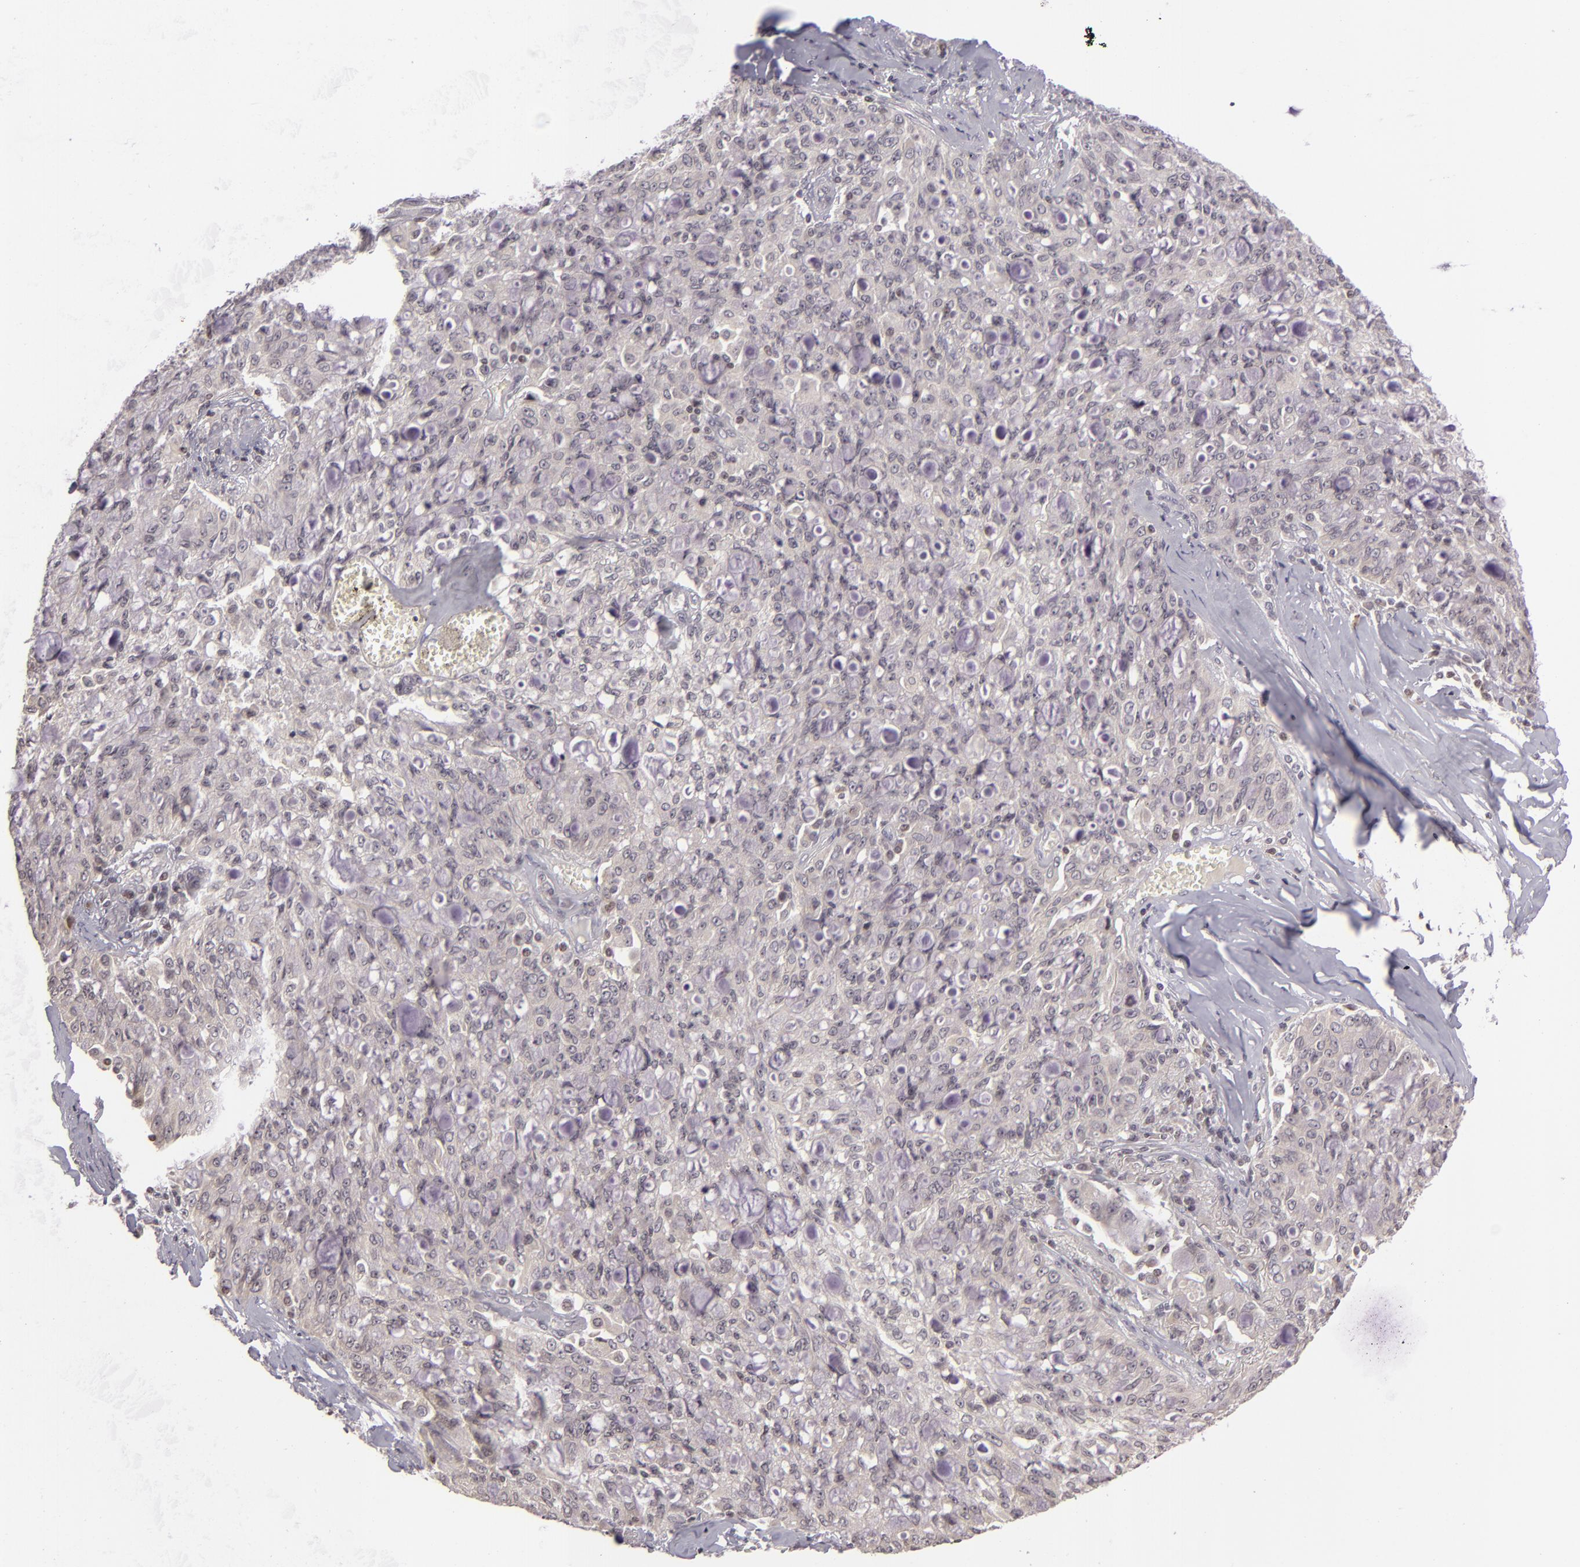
{"staining": {"intensity": "negative", "quantity": "none", "location": "none"}, "tissue": "lung cancer", "cell_type": "Tumor cells", "image_type": "cancer", "snomed": [{"axis": "morphology", "description": "Adenocarcinoma, NOS"}, {"axis": "topography", "description": "Lung"}], "caption": "An immunohistochemistry histopathology image of lung cancer is shown. There is no staining in tumor cells of lung cancer.", "gene": "AKAP6", "patient": {"sex": "female", "age": 44}}